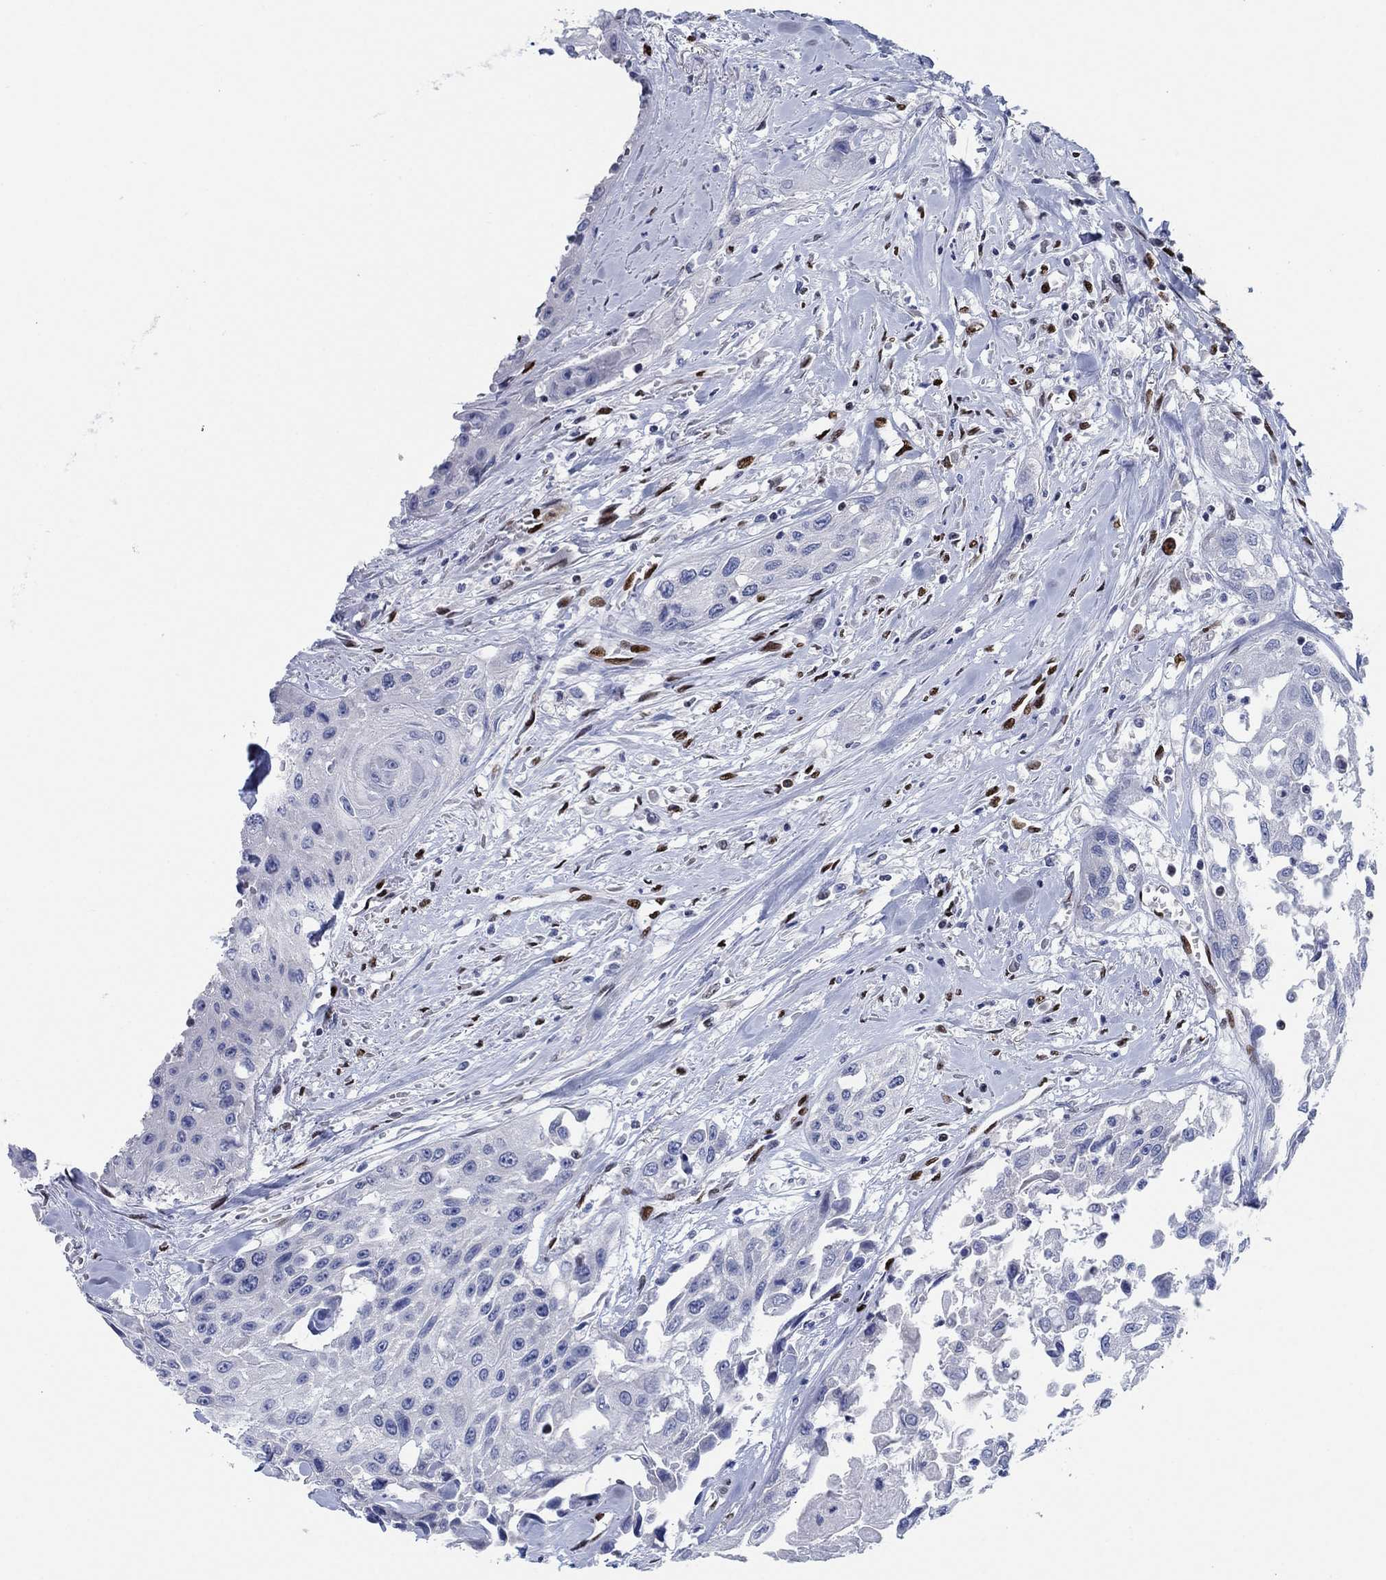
{"staining": {"intensity": "negative", "quantity": "none", "location": "none"}, "tissue": "head and neck cancer", "cell_type": "Tumor cells", "image_type": "cancer", "snomed": [{"axis": "morphology", "description": "Normal tissue, NOS"}, {"axis": "morphology", "description": "Squamous cell carcinoma, NOS"}, {"axis": "topography", "description": "Oral tissue"}, {"axis": "topography", "description": "Peripheral nerve tissue"}, {"axis": "topography", "description": "Head-Neck"}], "caption": "High power microscopy micrograph of an immunohistochemistry photomicrograph of squamous cell carcinoma (head and neck), revealing no significant expression in tumor cells.", "gene": "ZEB1", "patient": {"sex": "female", "age": 59}}